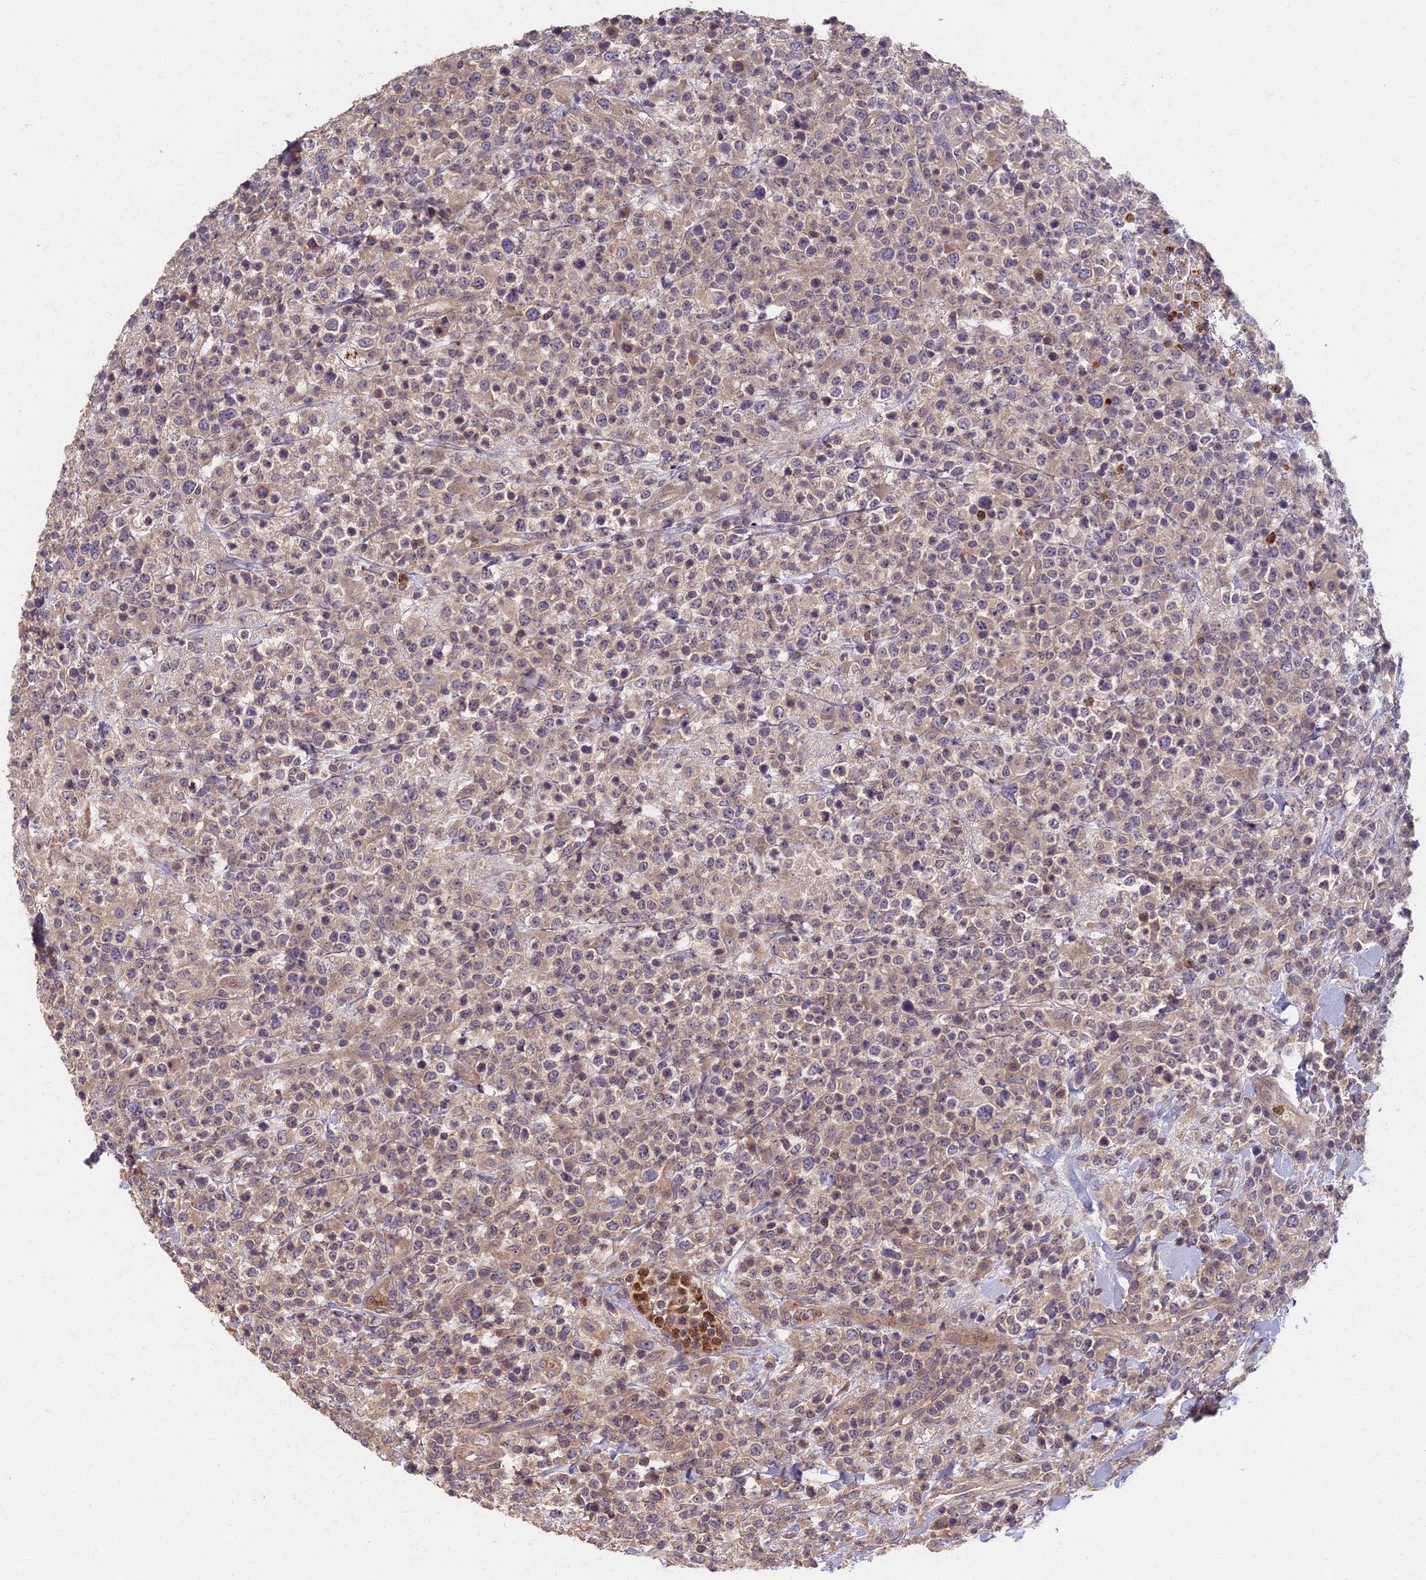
{"staining": {"intensity": "negative", "quantity": "none", "location": "none"}, "tissue": "lymphoma", "cell_type": "Tumor cells", "image_type": "cancer", "snomed": [{"axis": "morphology", "description": "Malignant lymphoma, non-Hodgkin's type, High grade"}, {"axis": "topography", "description": "Colon"}], "caption": "A histopathology image of lymphoma stained for a protein demonstrates no brown staining in tumor cells.", "gene": "AP4E1", "patient": {"sex": "female", "age": 53}}